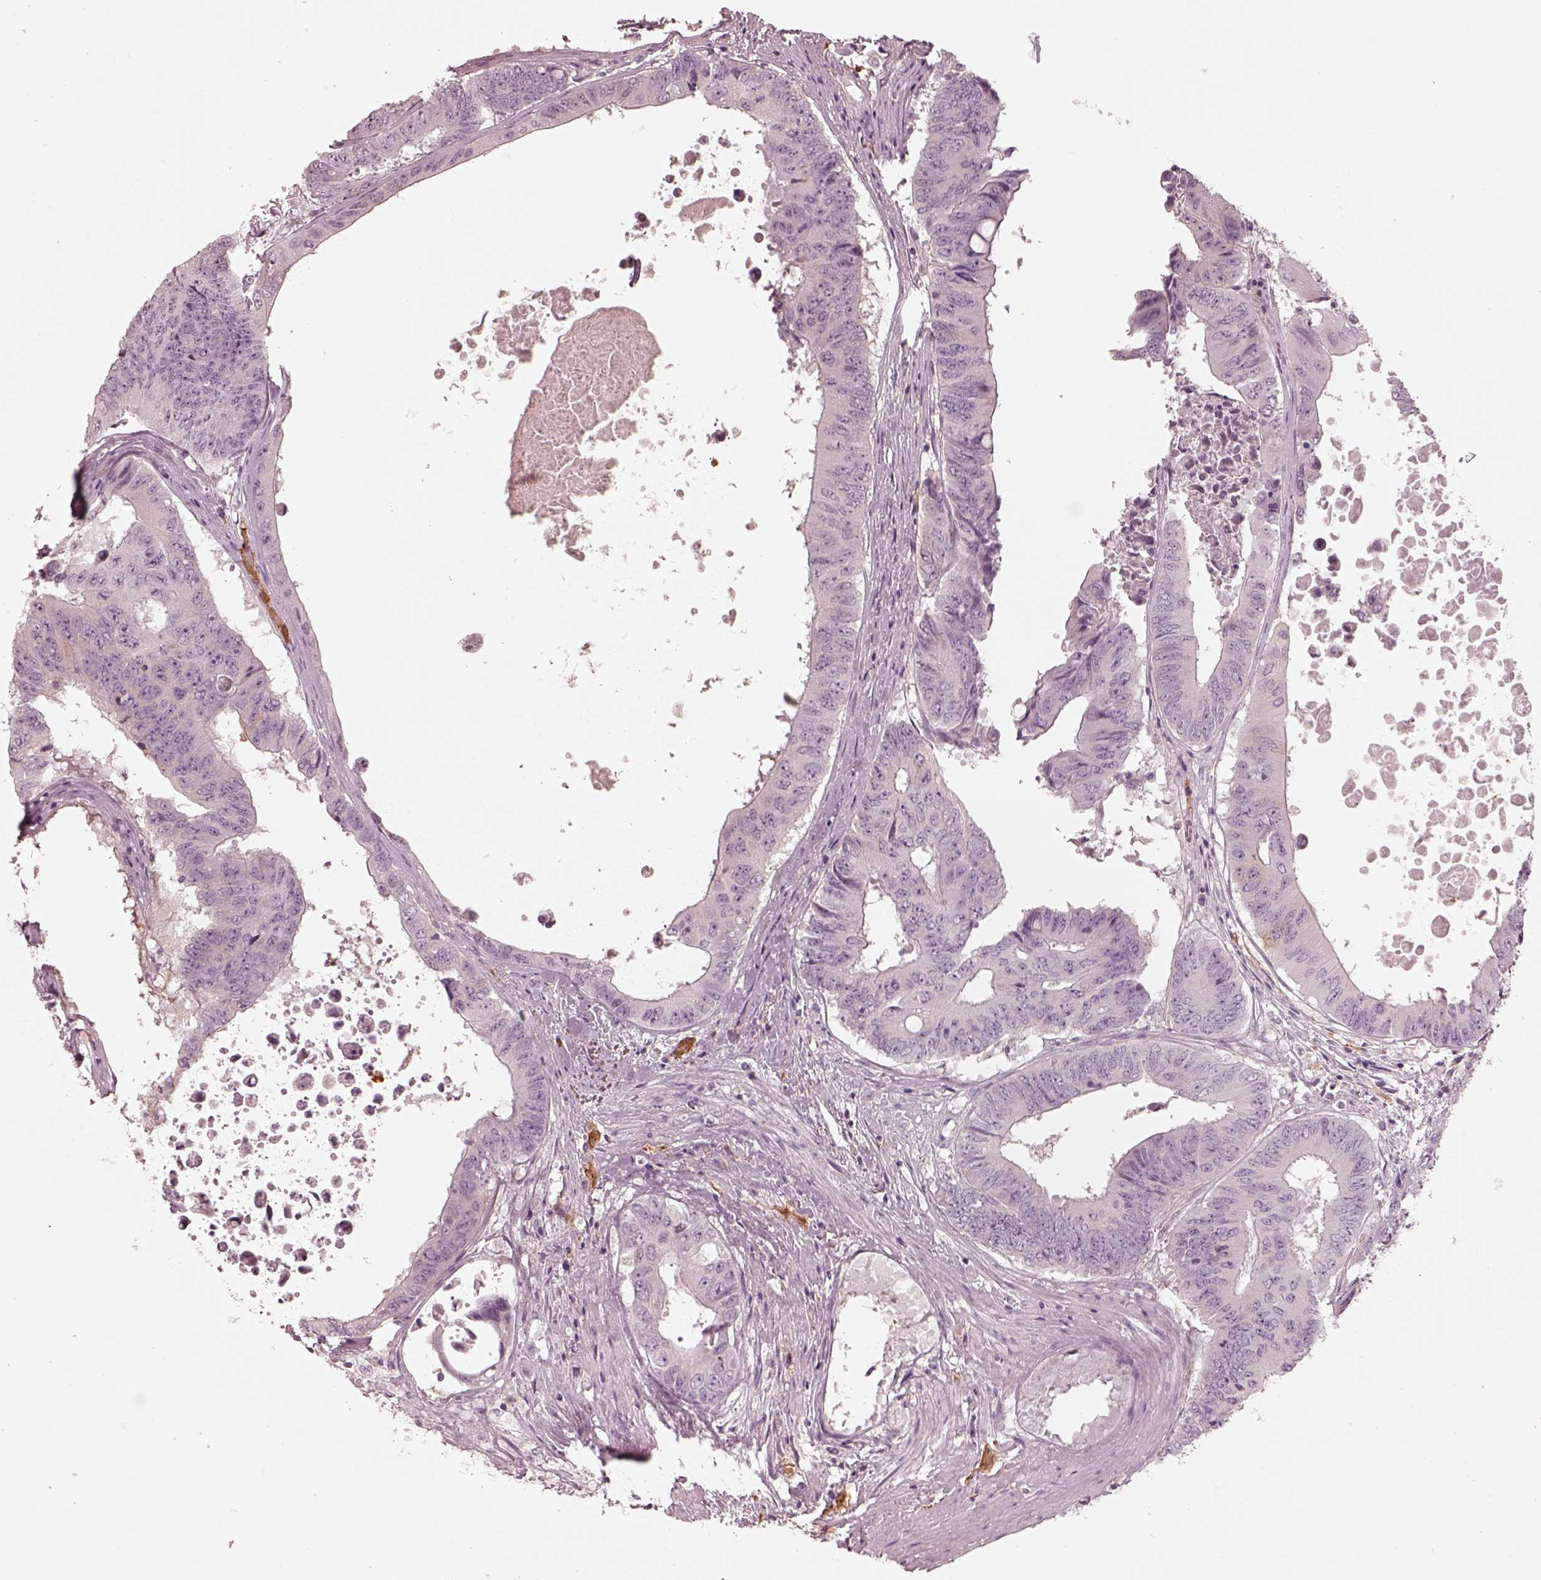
{"staining": {"intensity": "negative", "quantity": "none", "location": "none"}, "tissue": "colorectal cancer", "cell_type": "Tumor cells", "image_type": "cancer", "snomed": [{"axis": "morphology", "description": "Adenocarcinoma, NOS"}, {"axis": "topography", "description": "Rectum"}], "caption": "The immunohistochemistry photomicrograph has no significant staining in tumor cells of adenocarcinoma (colorectal) tissue.", "gene": "GPRIN1", "patient": {"sex": "male", "age": 59}}